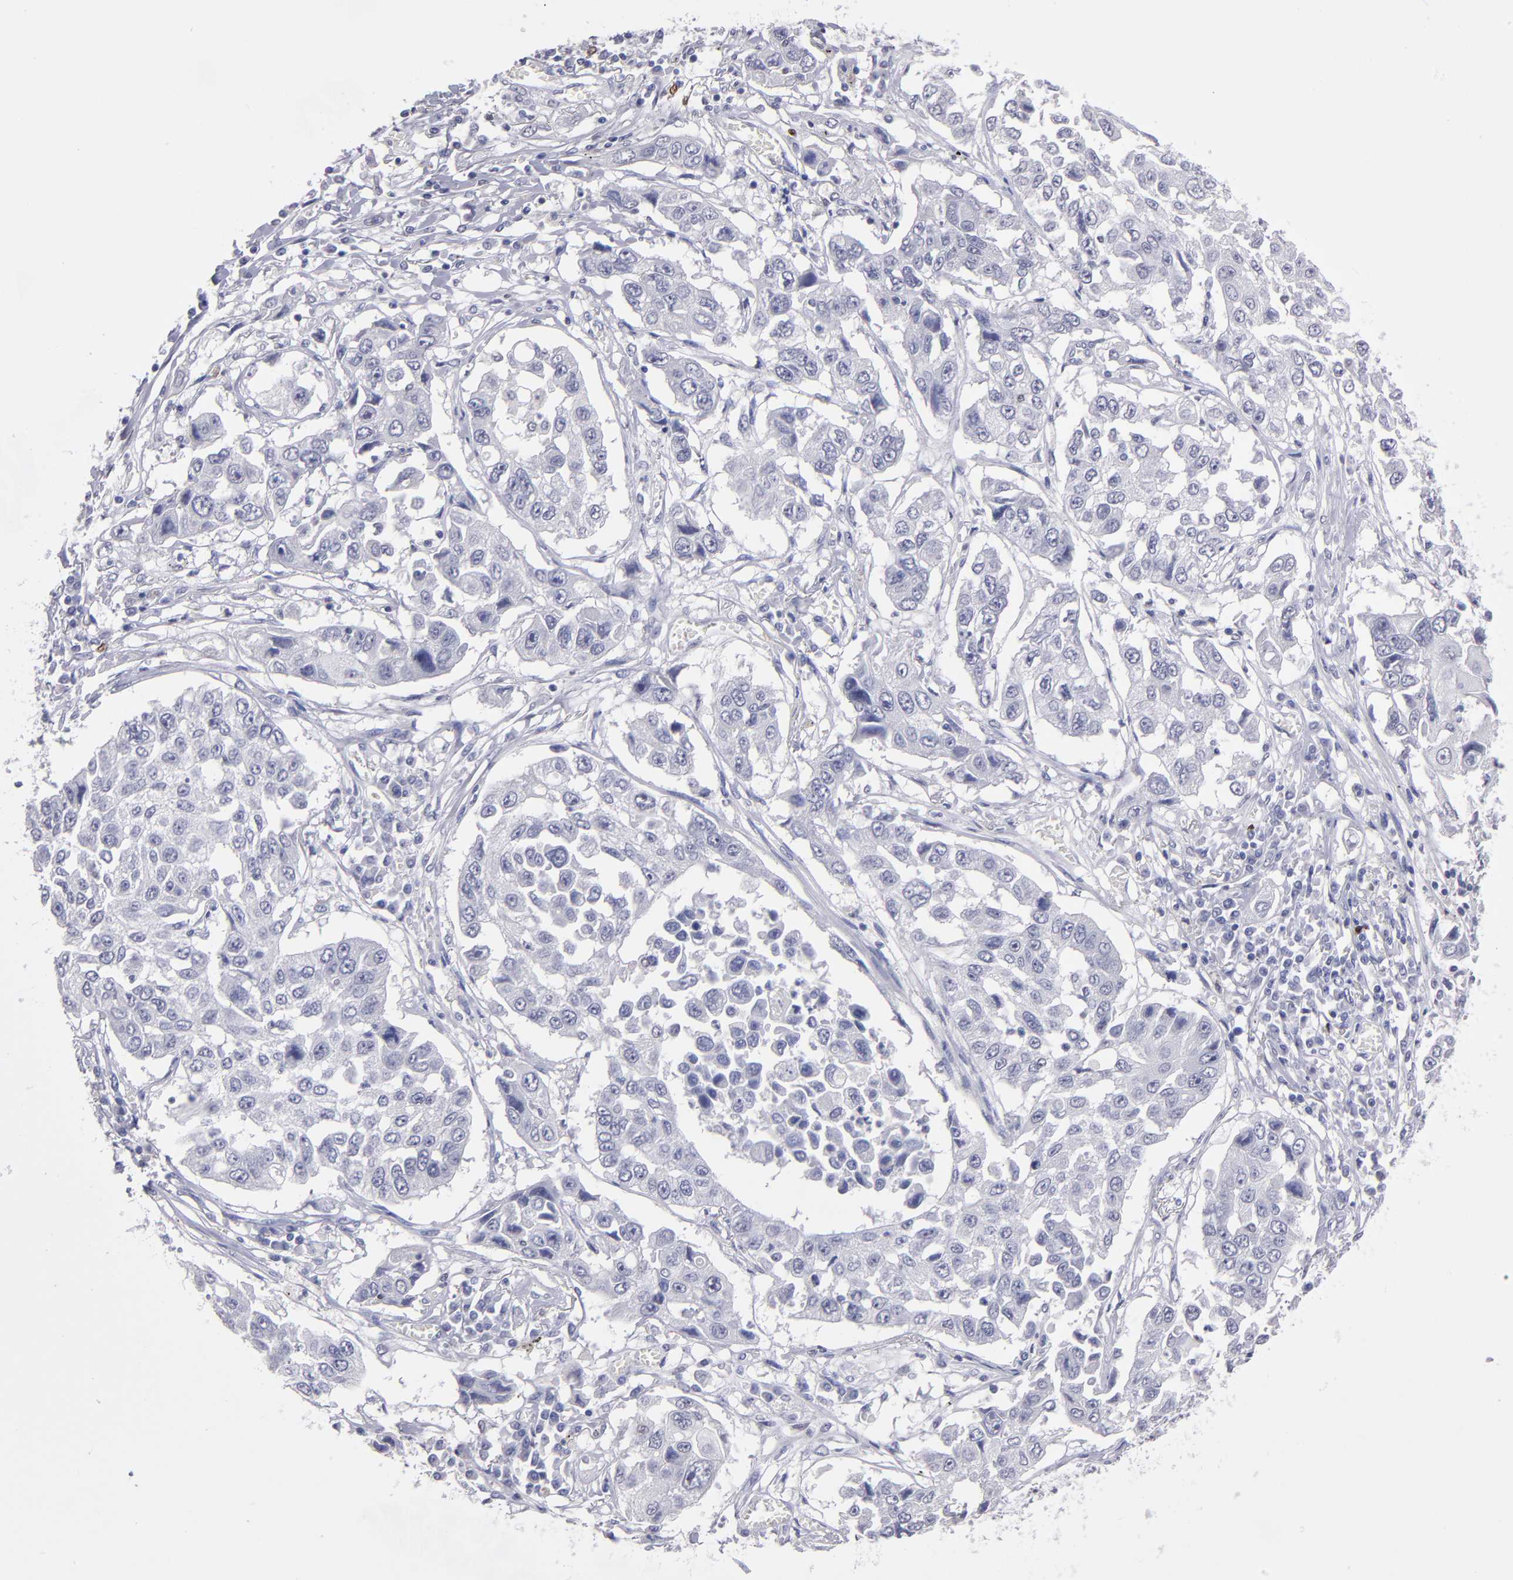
{"staining": {"intensity": "negative", "quantity": "none", "location": "none"}, "tissue": "lung cancer", "cell_type": "Tumor cells", "image_type": "cancer", "snomed": [{"axis": "morphology", "description": "Squamous cell carcinoma, NOS"}, {"axis": "topography", "description": "Lung"}], "caption": "Immunohistochemistry (IHC) of human lung cancer demonstrates no positivity in tumor cells. (Immunohistochemistry, brightfield microscopy, high magnification).", "gene": "IRF8", "patient": {"sex": "male", "age": 71}}